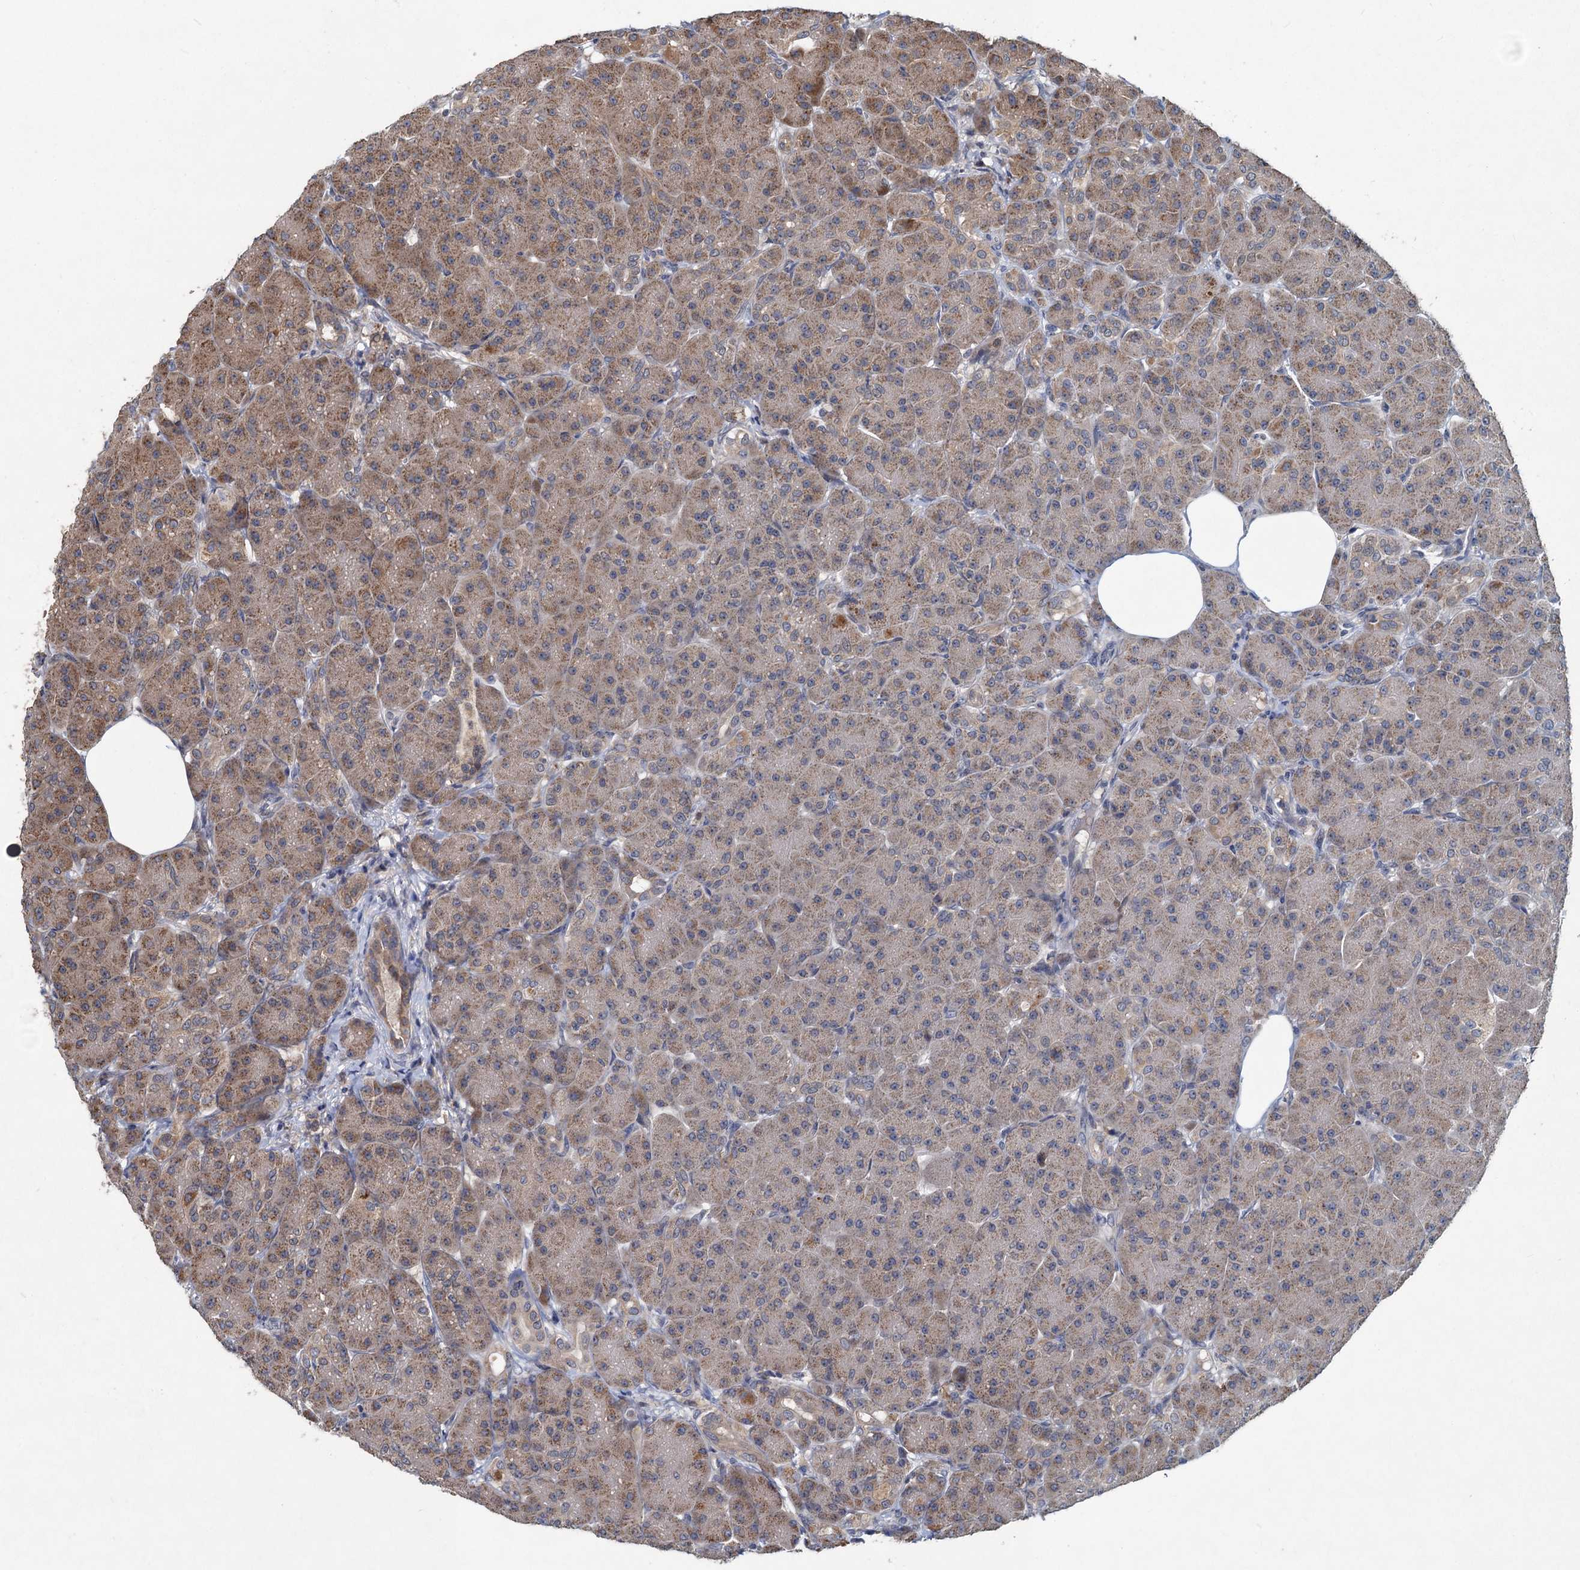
{"staining": {"intensity": "moderate", "quantity": "25%-75%", "location": "cytoplasmic/membranous"}, "tissue": "pancreas", "cell_type": "Exocrine glandular cells", "image_type": "normal", "snomed": [{"axis": "morphology", "description": "Normal tissue, NOS"}, {"axis": "topography", "description": "Pancreas"}], "caption": "Exocrine glandular cells display moderate cytoplasmic/membranous expression in about 25%-75% of cells in benign pancreas.", "gene": "OTUB1", "patient": {"sex": "male", "age": 63}}